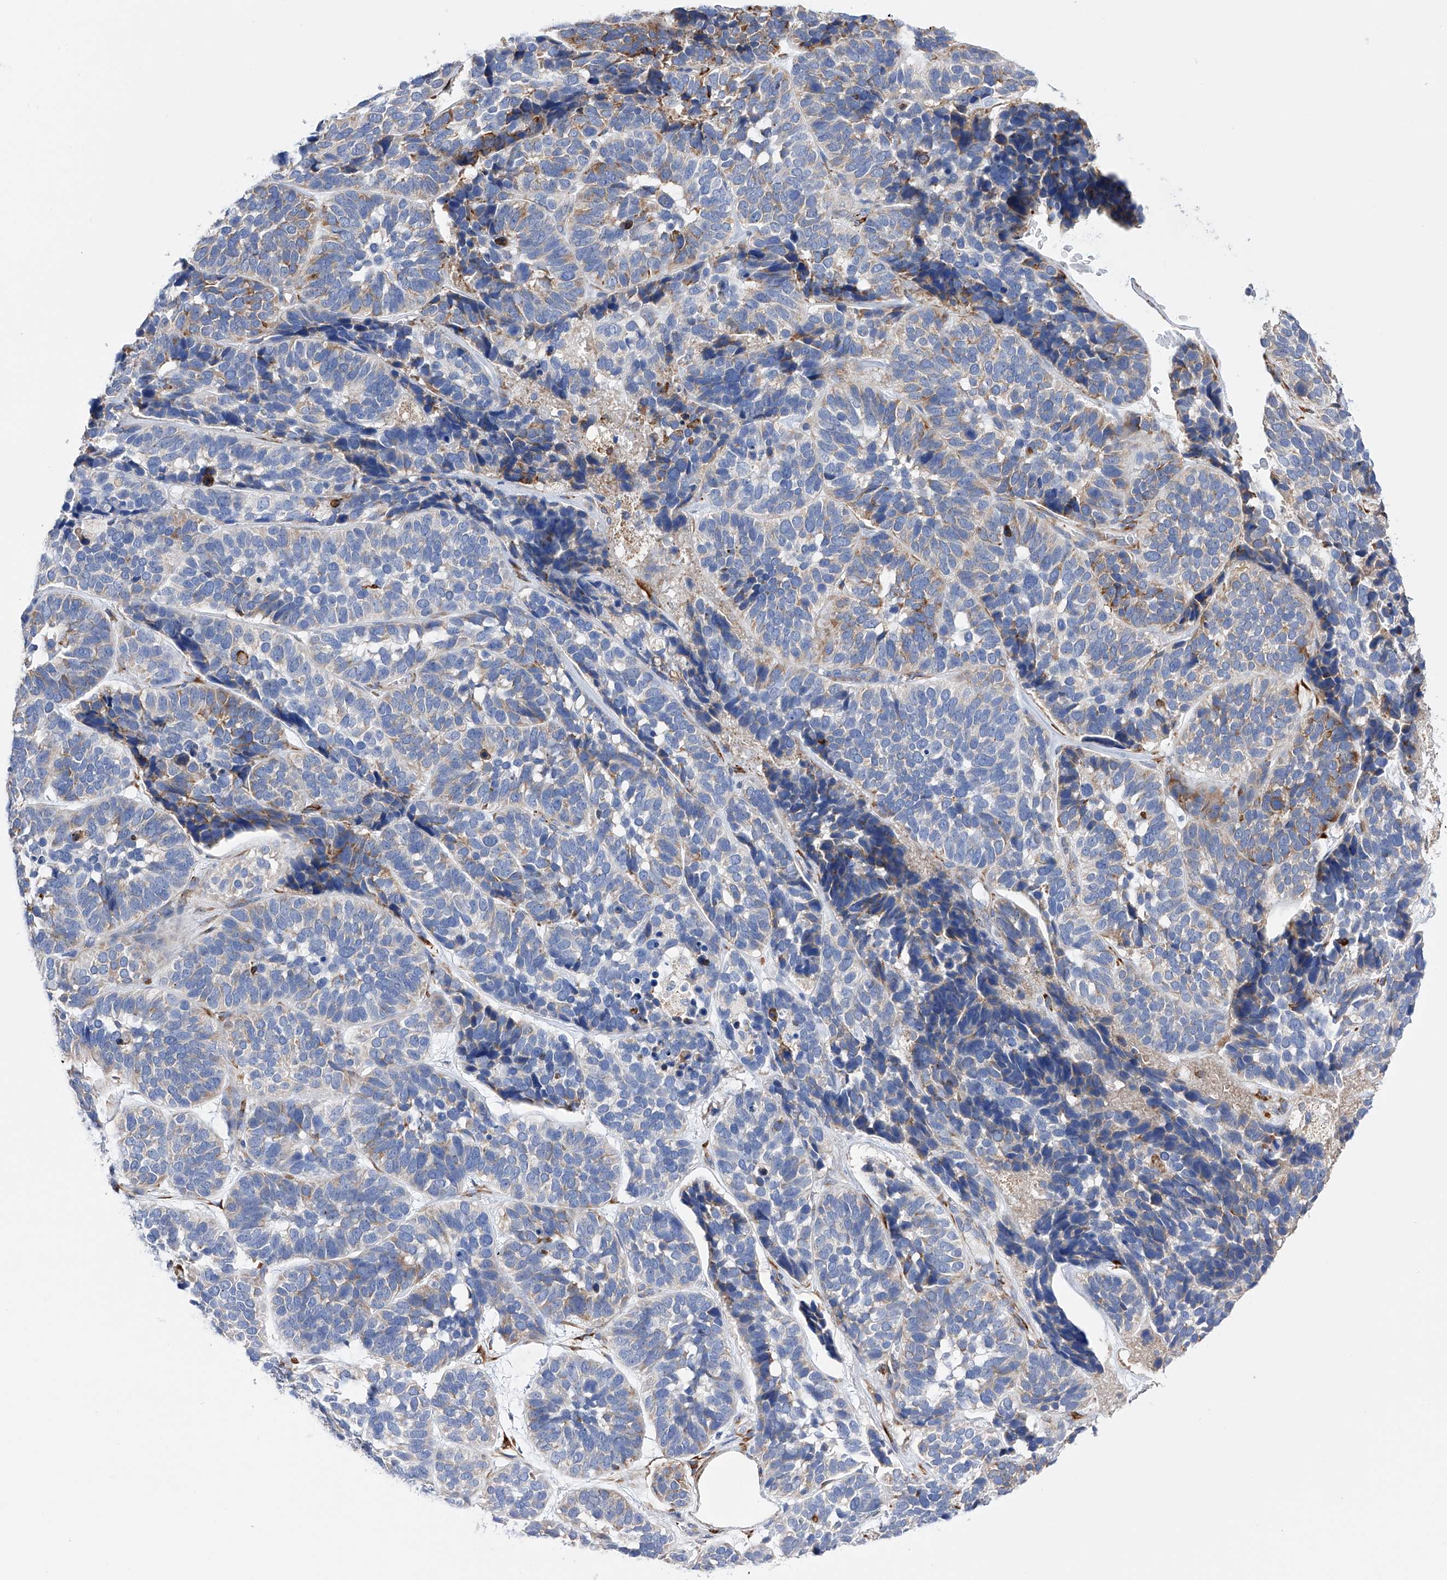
{"staining": {"intensity": "moderate", "quantity": "<25%", "location": "cytoplasmic/membranous"}, "tissue": "skin cancer", "cell_type": "Tumor cells", "image_type": "cancer", "snomed": [{"axis": "morphology", "description": "Basal cell carcinoma"}, {"axis": "topography", "description": "Skin"}], "caption": "High-magnification brightfield microscopy of skin basal cell carcinoma stained with DAB (3,3'-diaminobenzidine) (brown) and counterstained with hematoxylin (blue). tumor cells exhibit moderate cytoplasmic/membranous positivity is present in approximately<25% of cells.", "gene": "PDIA5", "patient": {"sex": "male", "age": 62}}